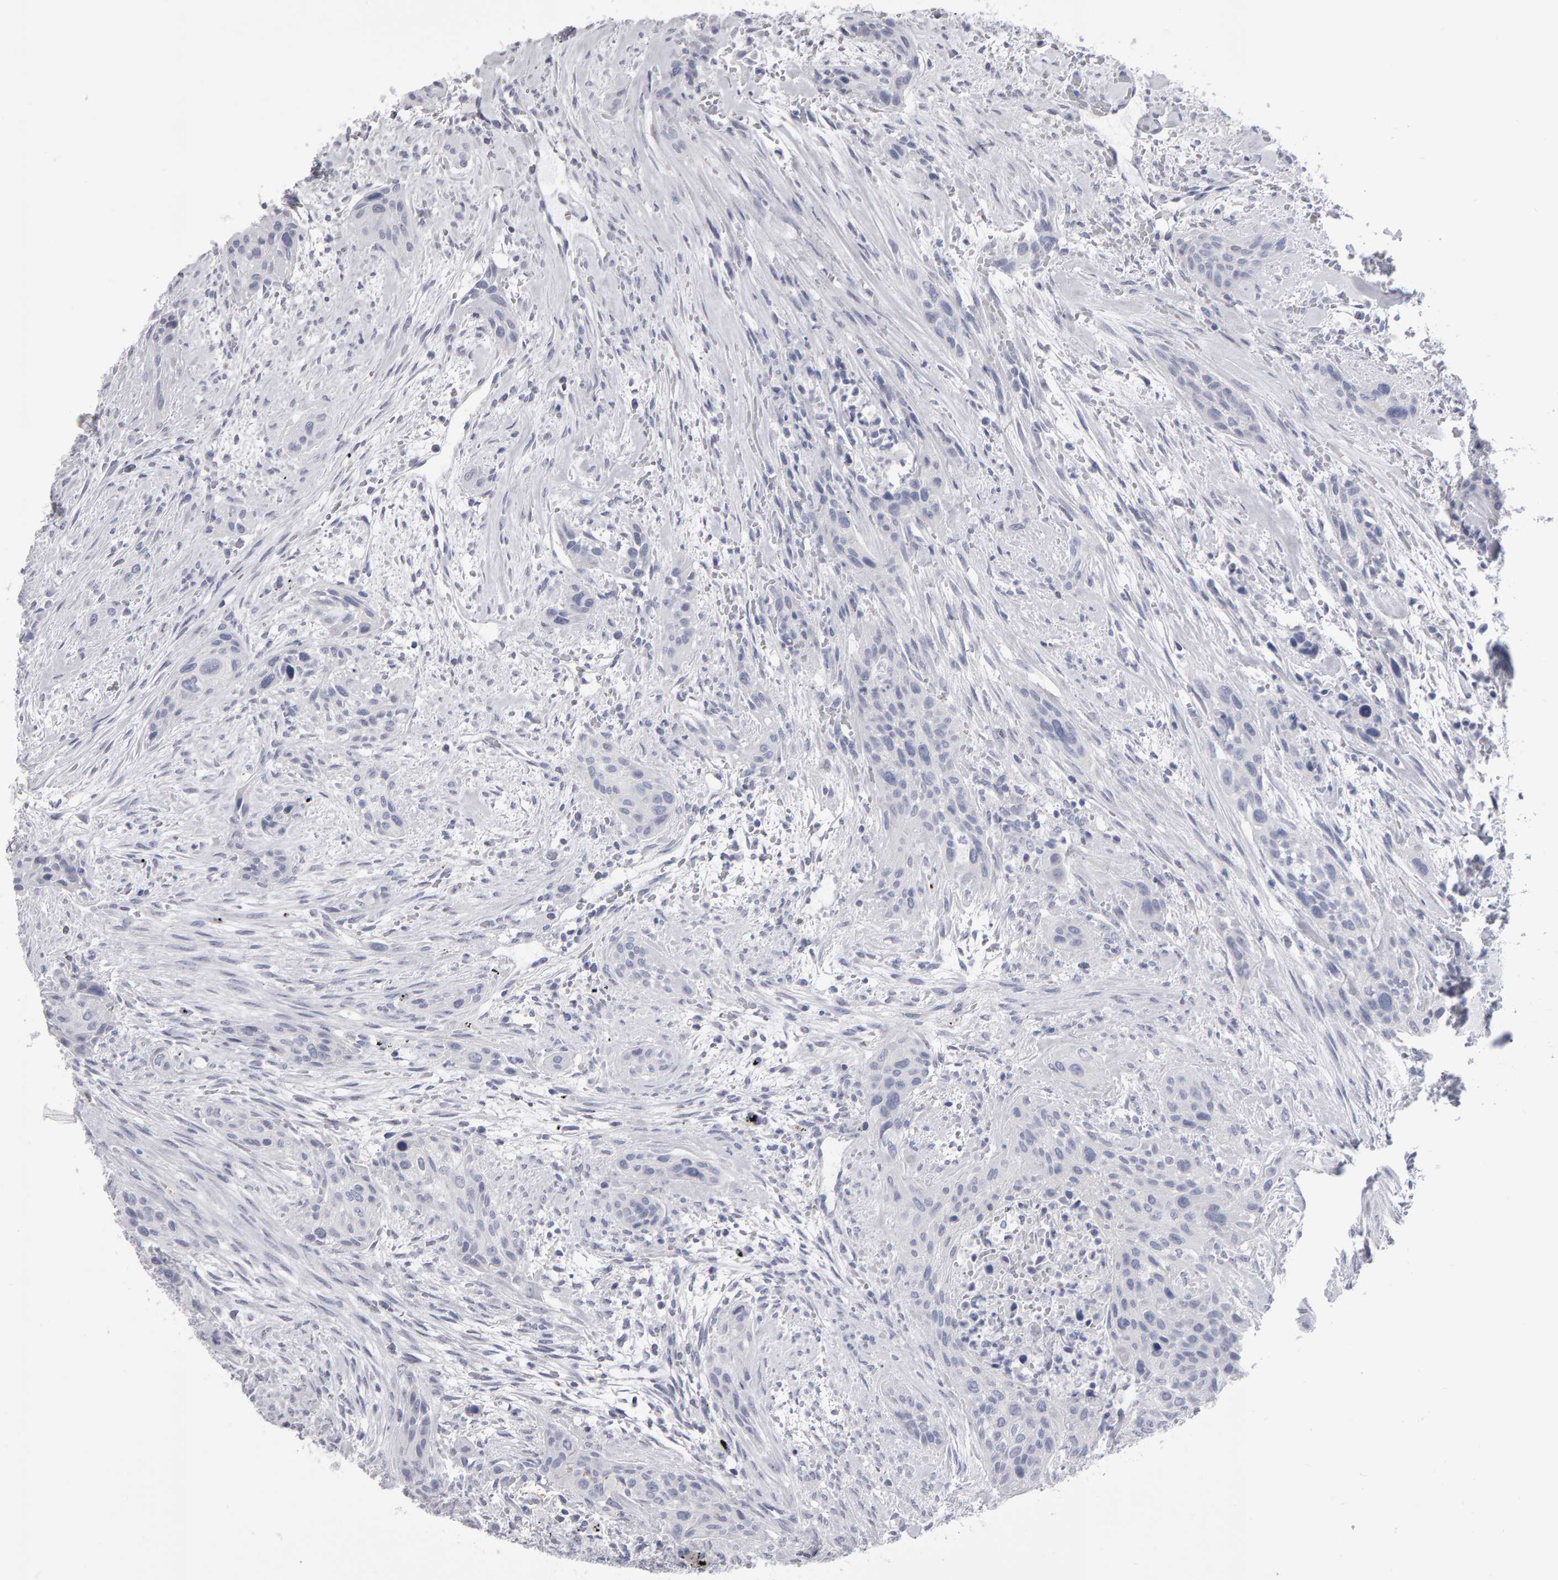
{"staining": {"intensity": "negative", "quantity": "none", "location": "none"}, "tissue": "urothelial cancer", "cell_type": "Tumor cells", "image_type": "cancer", "snomed": [{"axis": "morphology", "description": "Urothelial carcinoma, High grade"}, {"axis": "topography", "description": "Urinary bladder"}], "caption": "This photomicrograph is of urothelial cancer stained with IHC to label a protein in brown with the nuclei are counter-stained blue. There is no staining in tumor cells.", "gene": "NCDN", "patient": {"sex": "male", "age": 35}}